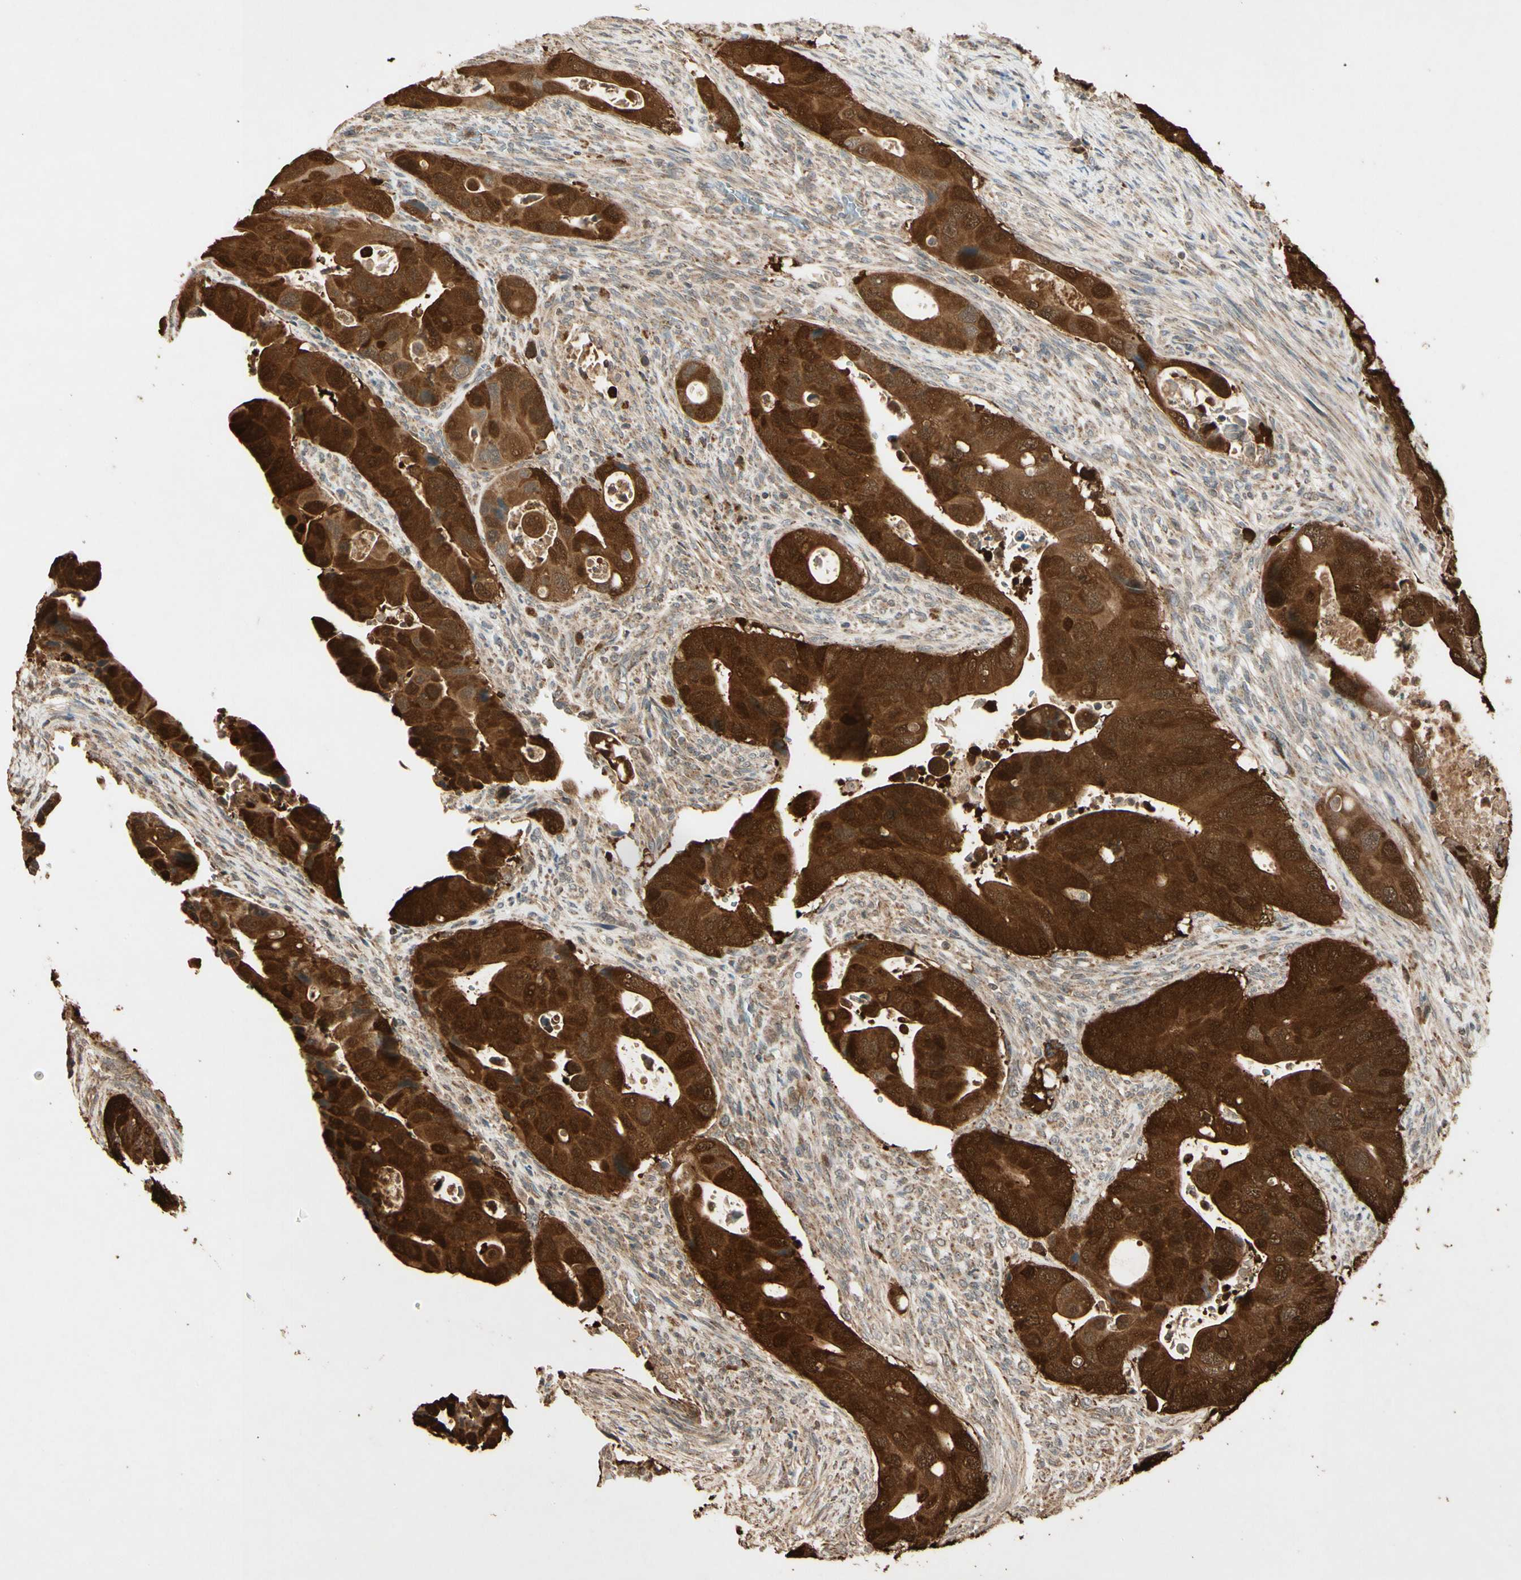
{"staining": {"intensity": "strong", "quantity": ">75%", "location": "cytoplasmic/membranous,nuclear"}, "tissue": "colorectal cancer", "cell_type": "Tumor cells", "image_type": "cancer", "snomed": [{"axis": "morphology", "description": "Adenocarcinoma, NOS"}, {"axis": "topography", "description": "Rectum"}], "caption": "An image of adenocarcinoma (colorectal) stained for a protein exhibits strong cytoplasmic/membranous and nuclear brown staining in tumor cells.", "gene": "PRDX5", "patient": {"sex": "female", "age": 57}}